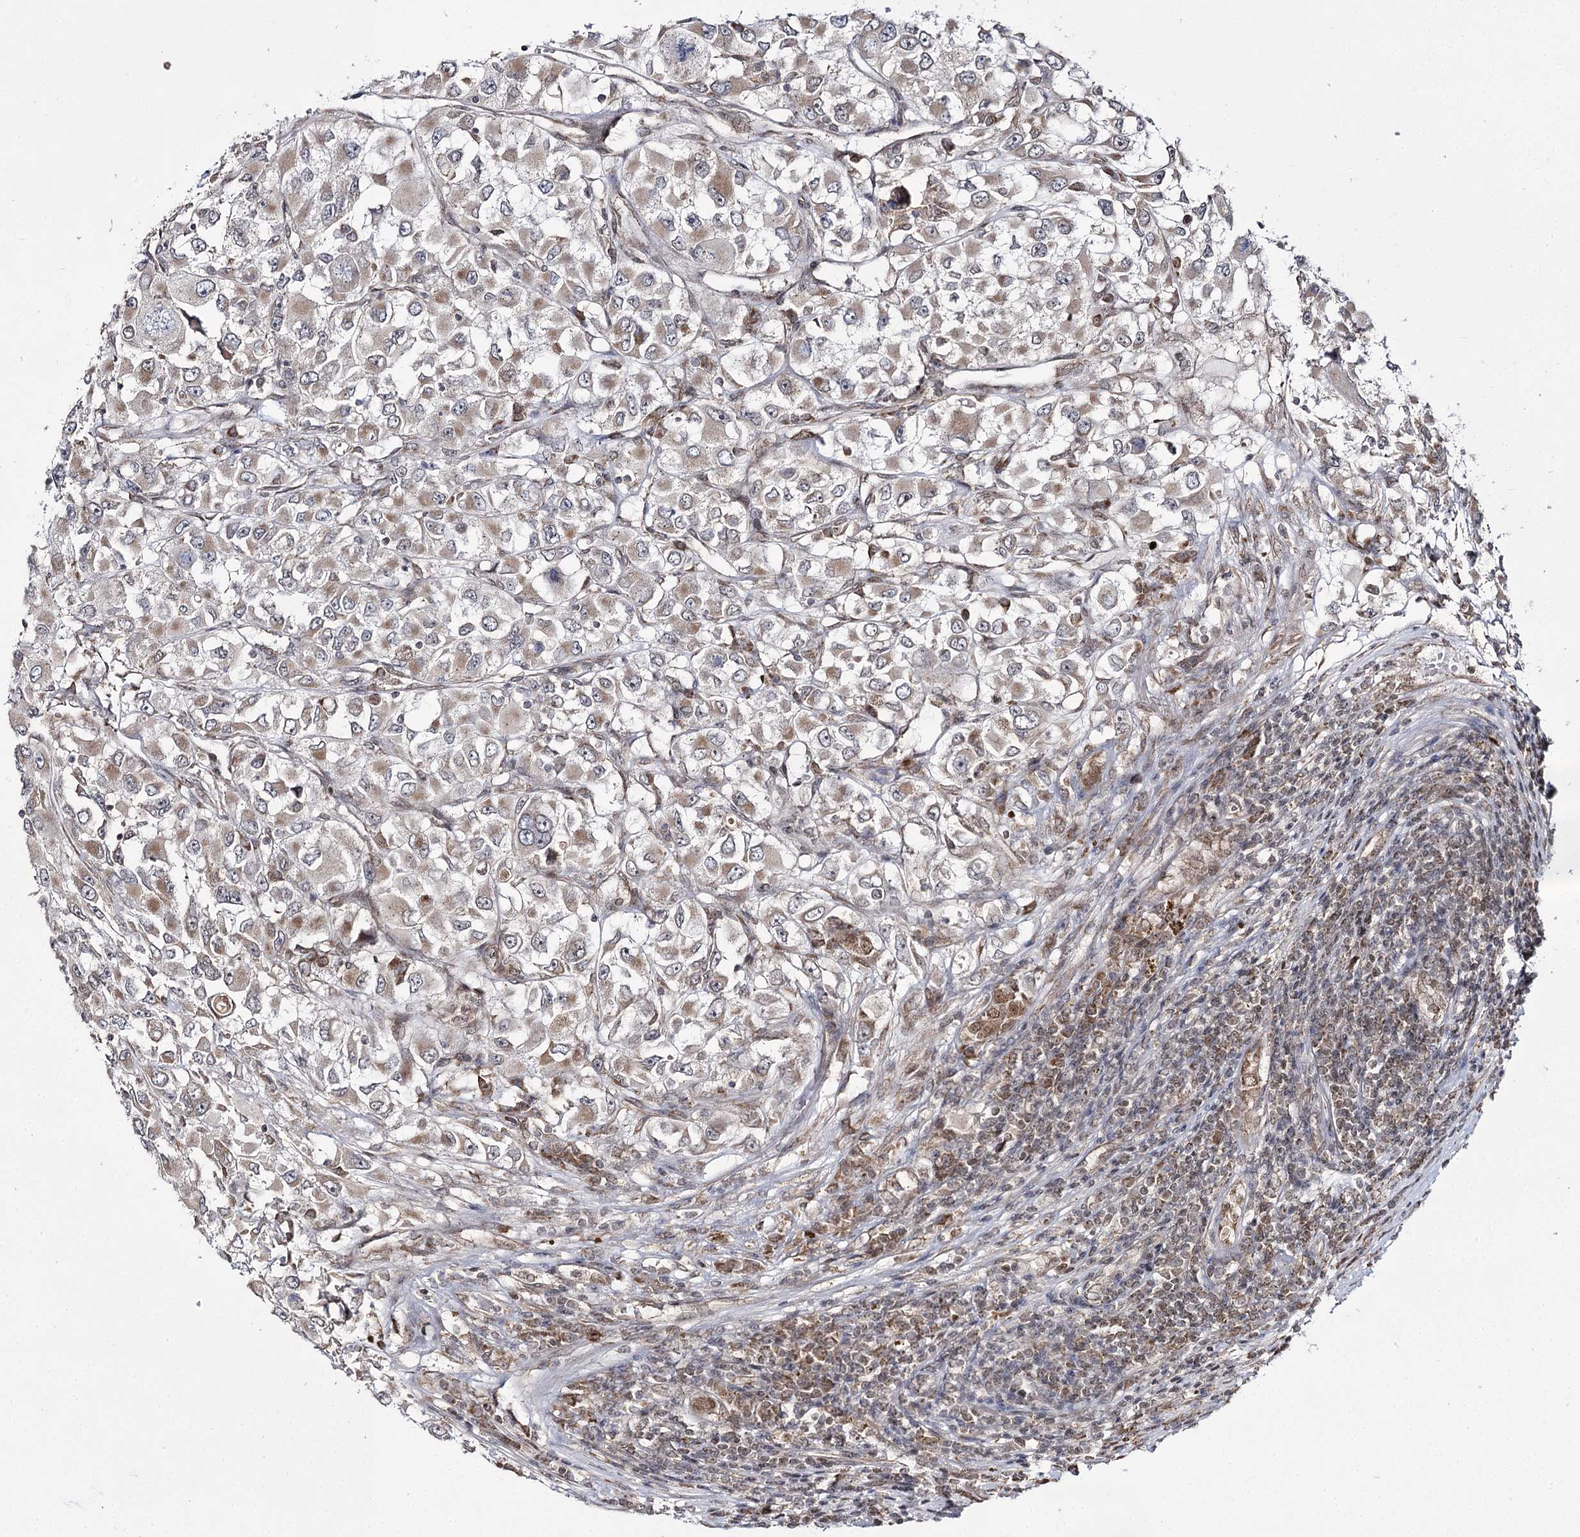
{"staining": {"intensity": "weak", "quantity": ">75%", "location": "cytoplasmic/membranous"}, "tissue": "renal cancer", "cell_type": "Tumor cells", "image_type": "cancer", "snomed": [{"axis": "morphology", "description": "Adenocarcinoma, NOS"}, {"axis": "topography", "description": "Kidney"}], "caption": "Immunohistochemistry of renal cancer (adenocarcinoma) exhibits low levels of weak cytoplasmic/membranous positivity in approximately >75% of tumor cells. (DAB IHC, brown staining for protein, blue staining for nuclei).", "gene": "TRNT1", "patient": {"sex": "female", "age": 52}}